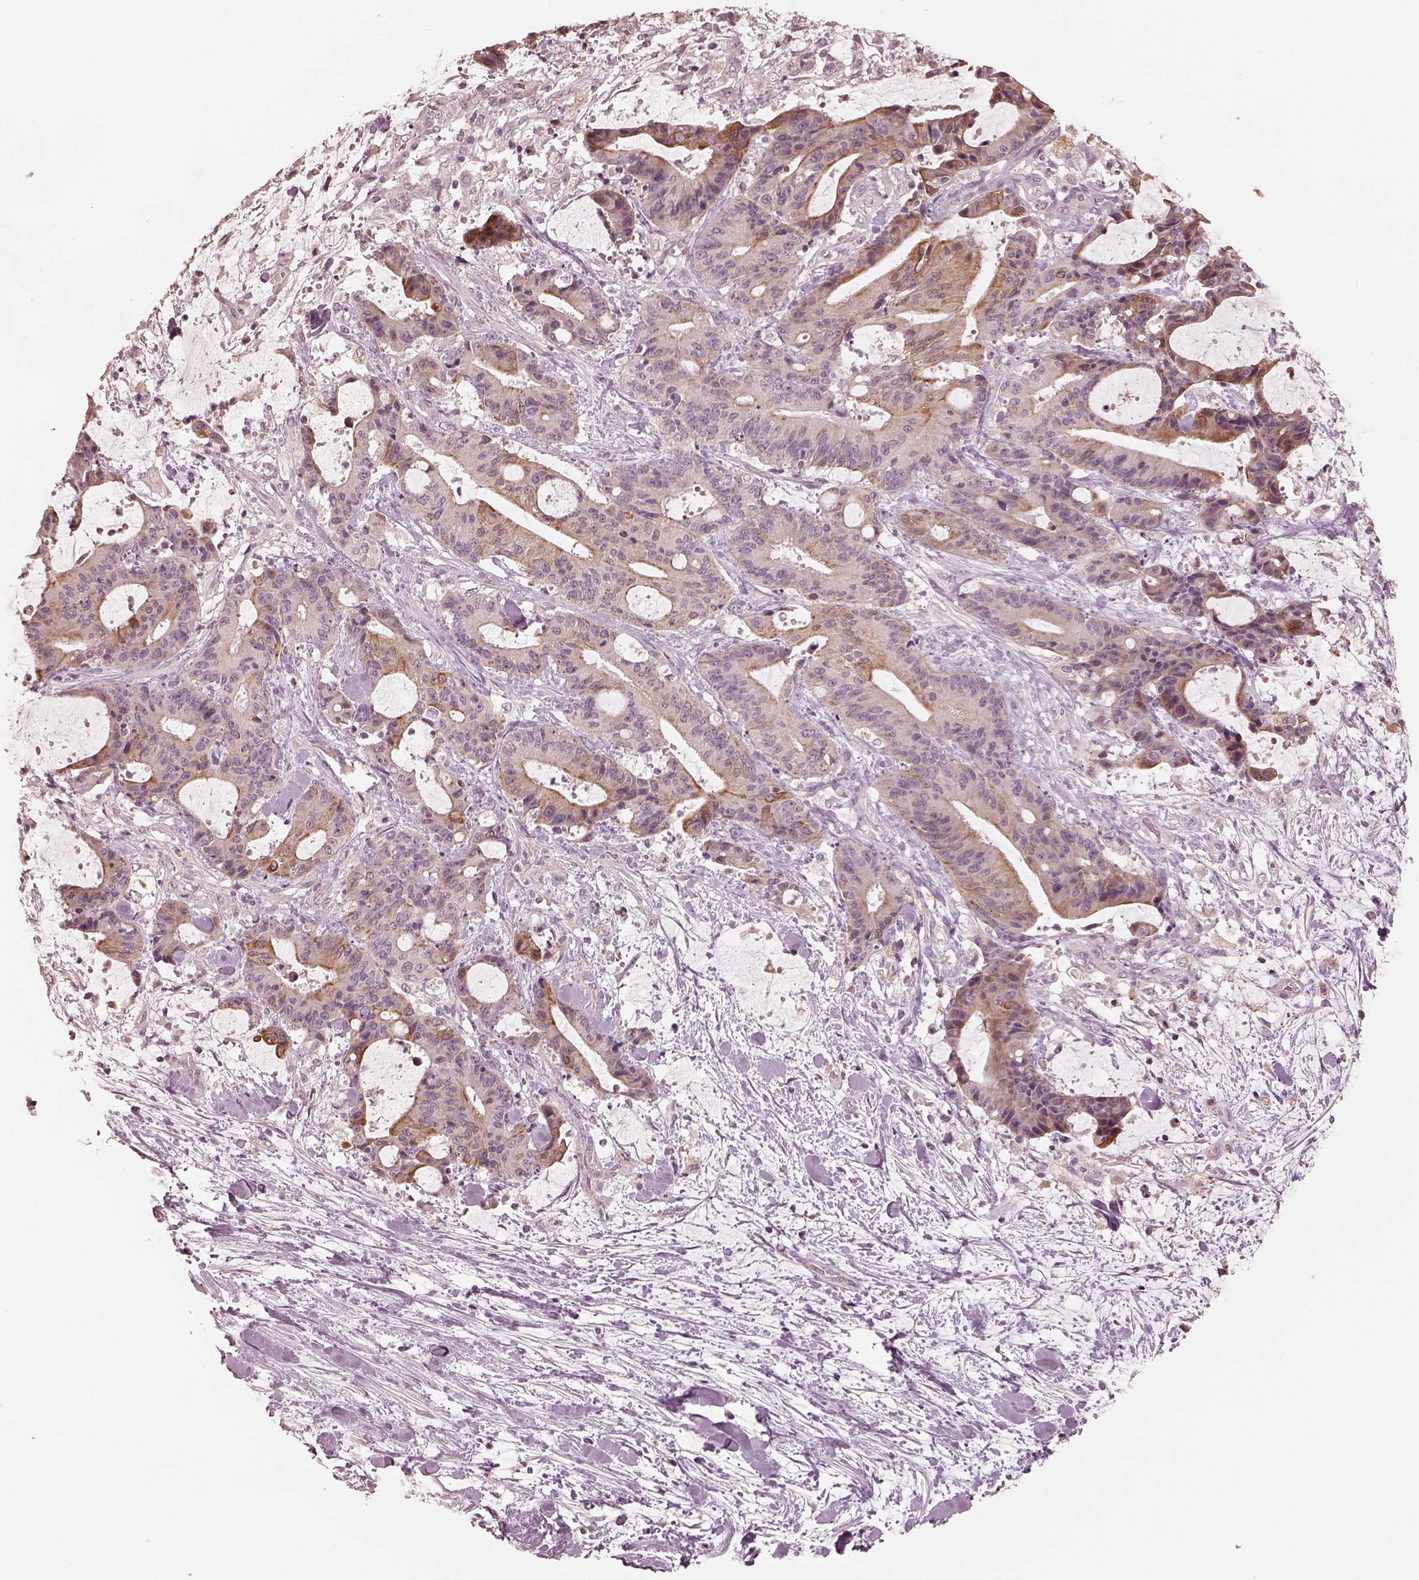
{"staining": {"intensity": "moderate", "quantity": "<25%", "location": "cytoplasmic/membranous"}, "tissue": "liver cancer", "cell_type": "Tumor cells", "image_type": "cancer", "snomed": [{"axis": "morphology", "description": "Cholangiocarcinoma"}, {"axis": "topography", "description": "Liver"}], "caption": "Tumor cells show low levels of moderate cytoplasmic/membranous expression in approximately <25% of cells in human cholangiocarcinoma (liver). (DAB IHC with brightfield microscopy, high magnification).", "gene": "SLC25A46", "patient": {"sex": "female", "age": 73}}